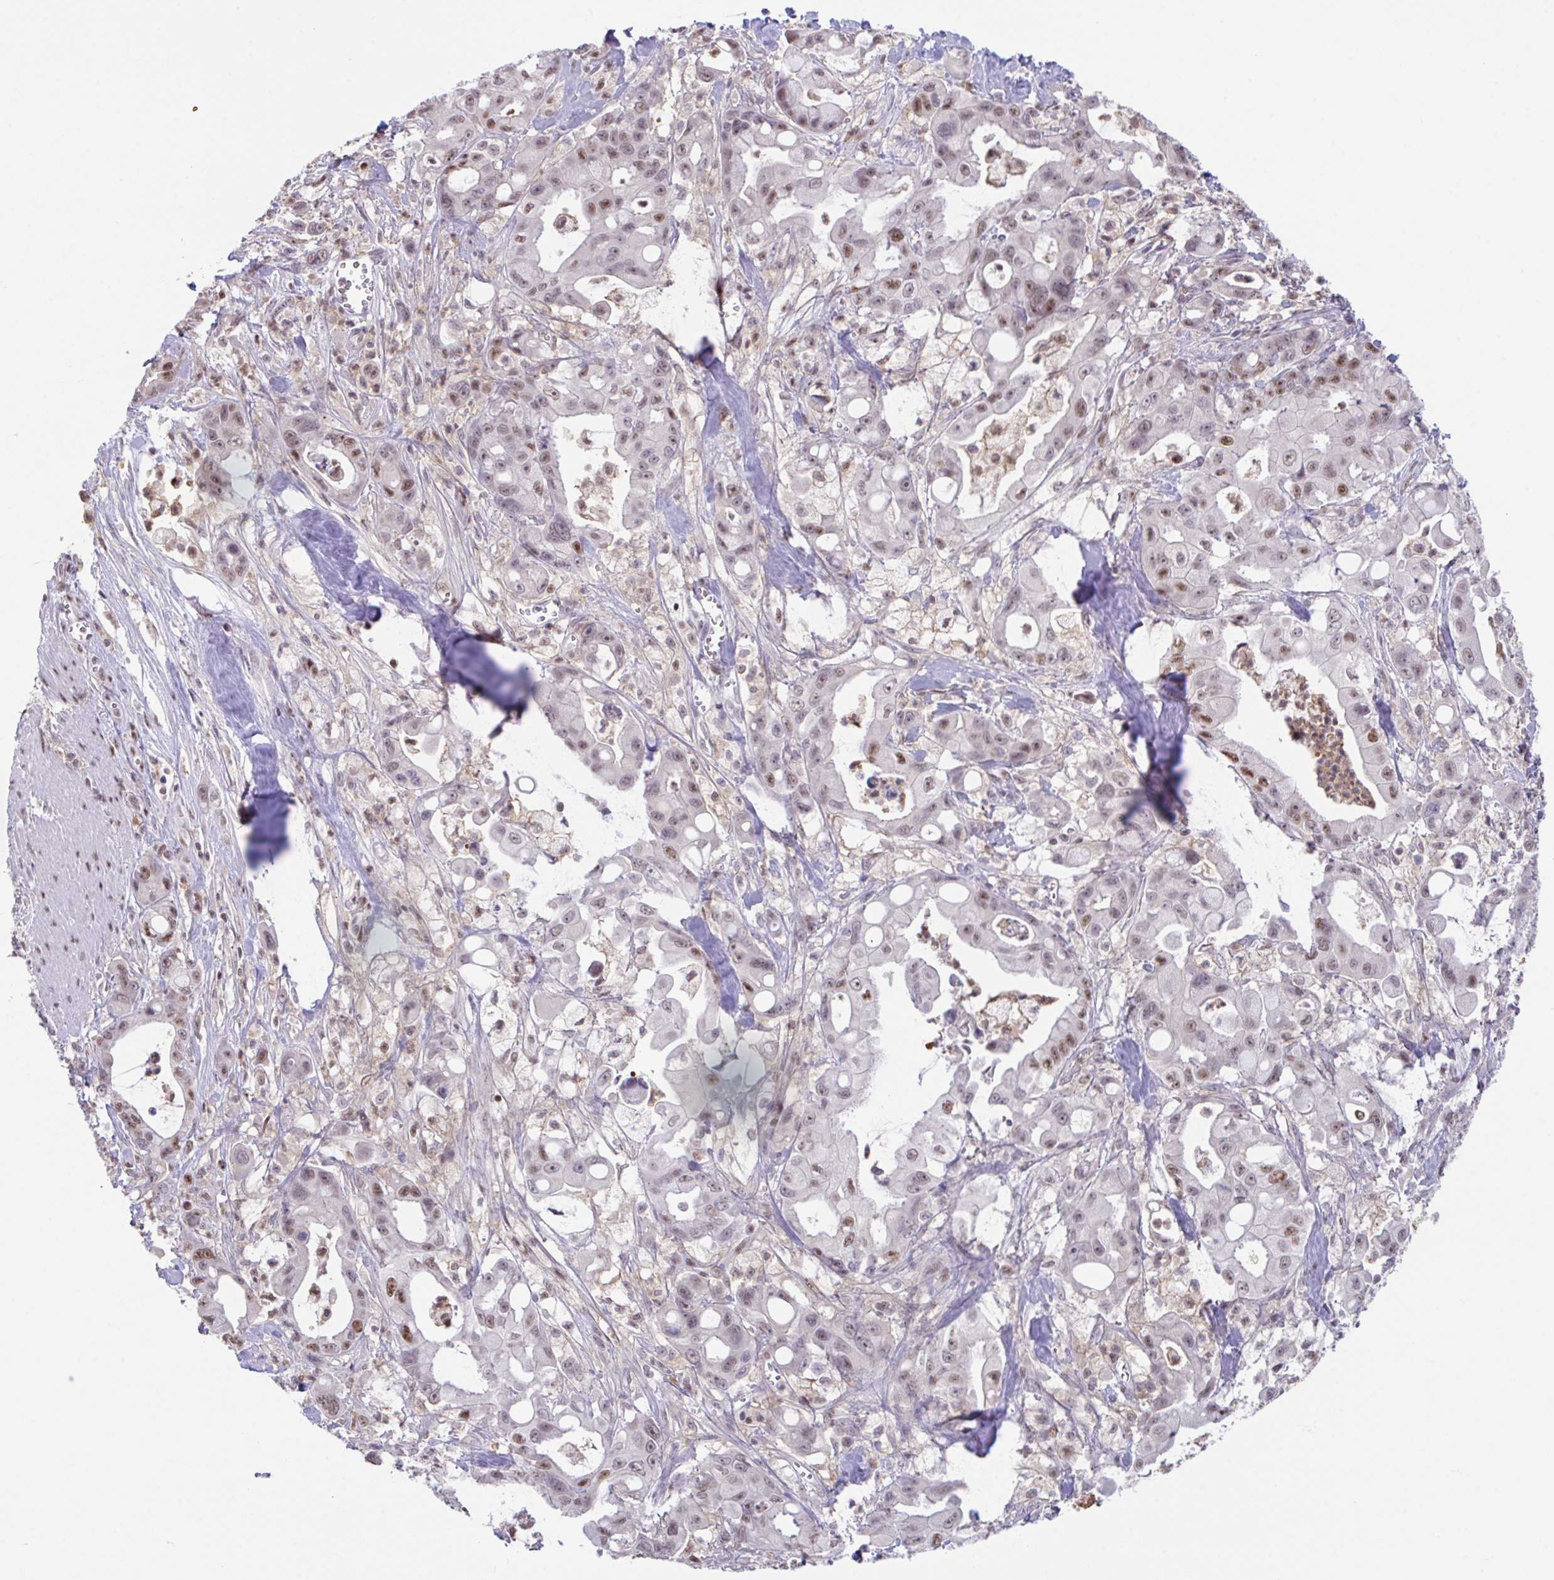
{"staining": {"intensity": "moderate", "quantity": ">75%", "location": "nuclear"}, "tissue": "pancreatic cancer", "cell_type": "Tumor cells", "image_type": "cancer", "snomed": [{"axis": "morphology", "description": "Adenocarcinoma, NOS"}, {"axis": "topography", "description": "Pancreas"}], "caption": "A high-resolution micrograph shows immunohistochemistry staining of pancreatic cancer (adenocarcinoma), which displays moderate nuclear positivity in about >75% of tumor cells. The staining is performed using DAB brown chromogen to label protein expression. The nuclei are counter-stained blue using hematoxylin.", "gene": "OR6K3", "patient": {"sex": "male", "age": 68}}